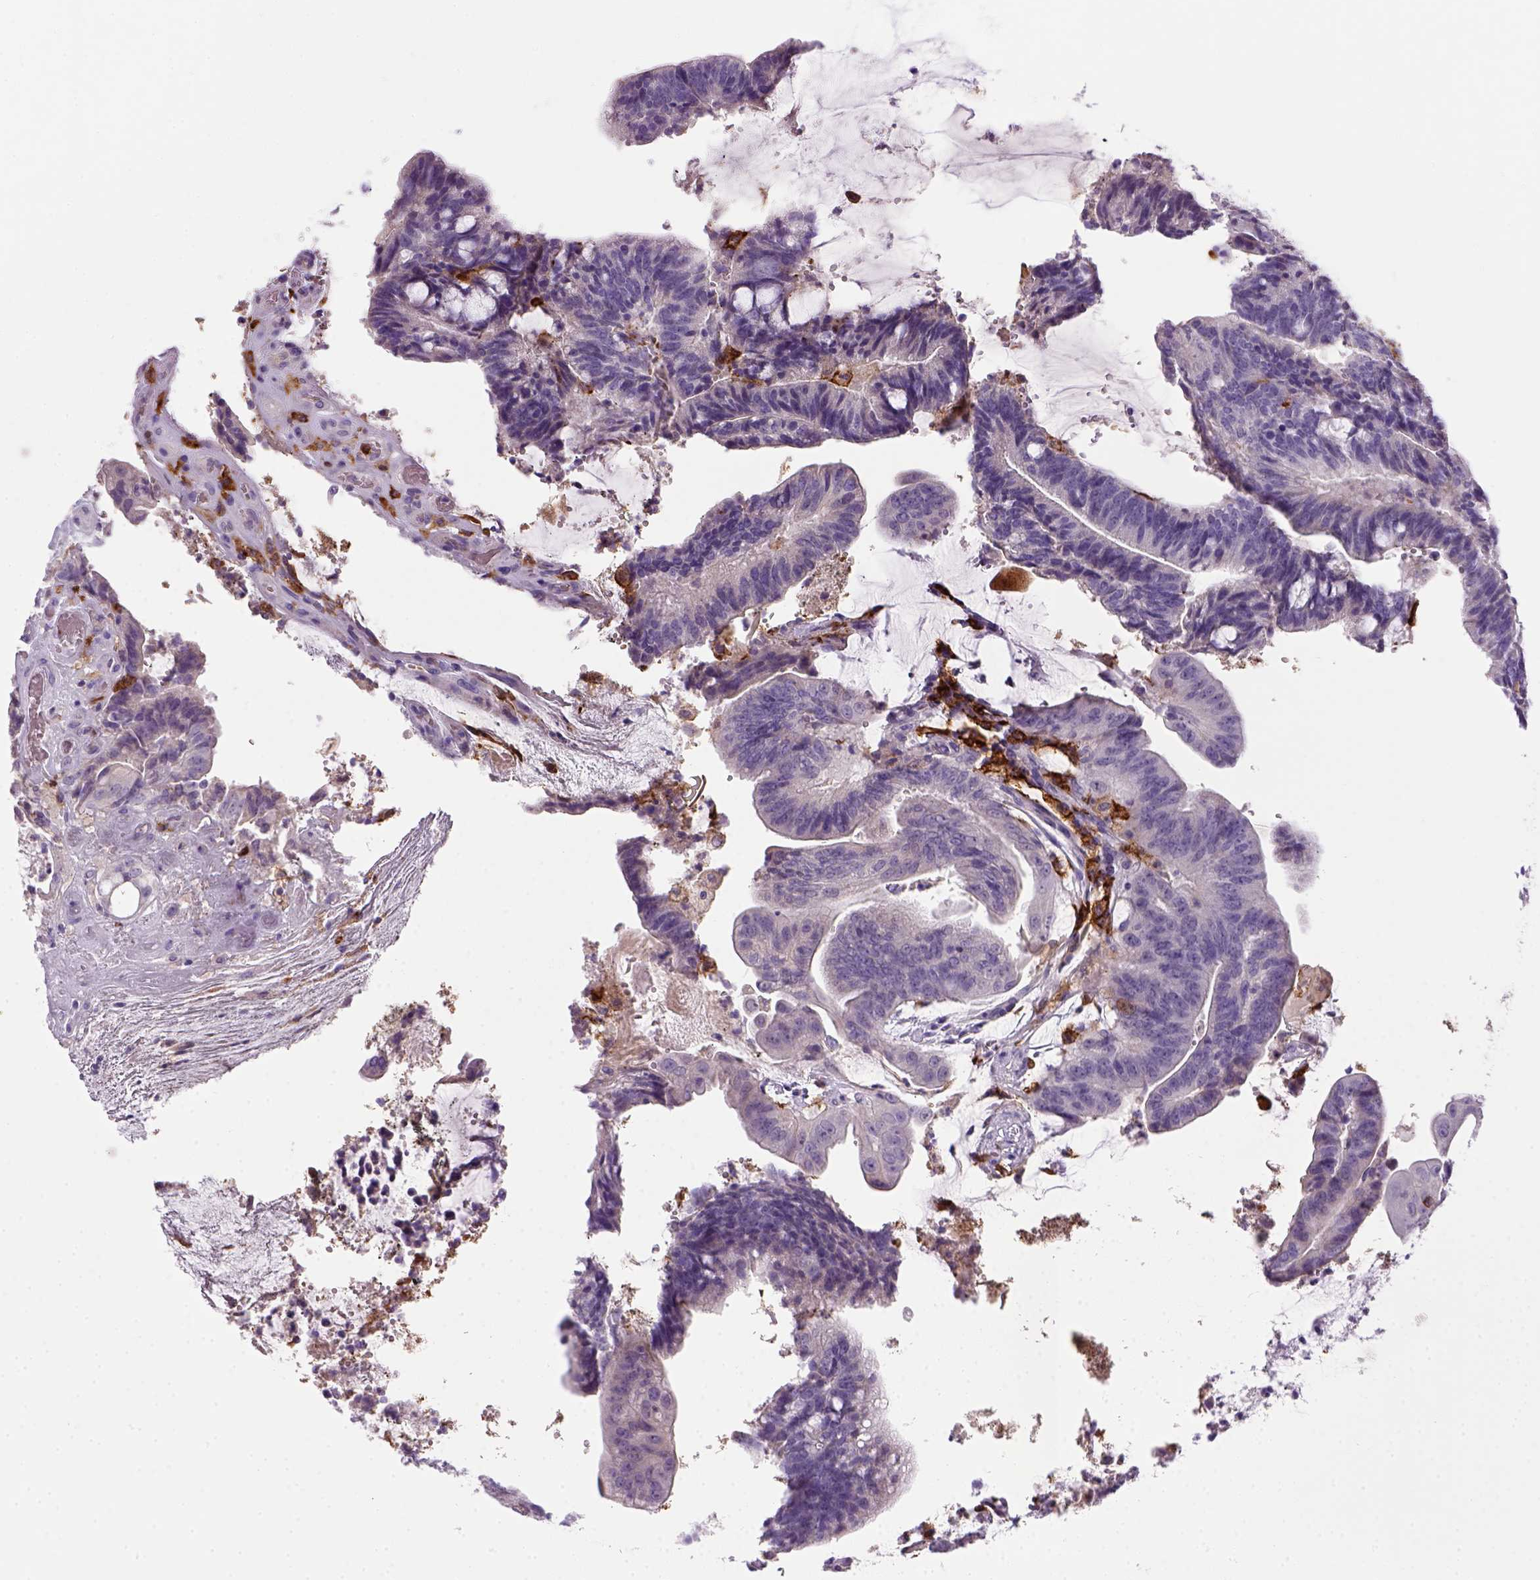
{"staining": {"intensity": "negative", "quantity": "none", "location": "none"}, "tissue": "colorectal cancer", "cell_type": "Tumor cells", "image_type": "cancer", "snomed": [{"axis": "morphology", "description": "Adenocarcinoma, NOS"}, {"axis": "topography", "description": "Colon"}], "caption": "The IHC image has no significant expression in tumor cells of adenocarcinoma (colorectal) tissue. The staining is performed using DAB (3,3'-diaminobenzidine) brown chromogen with nuclei counter-stained in using hematoxylin.", "gene": "CD14", "patient": {"sex": "female", "age": 43}}